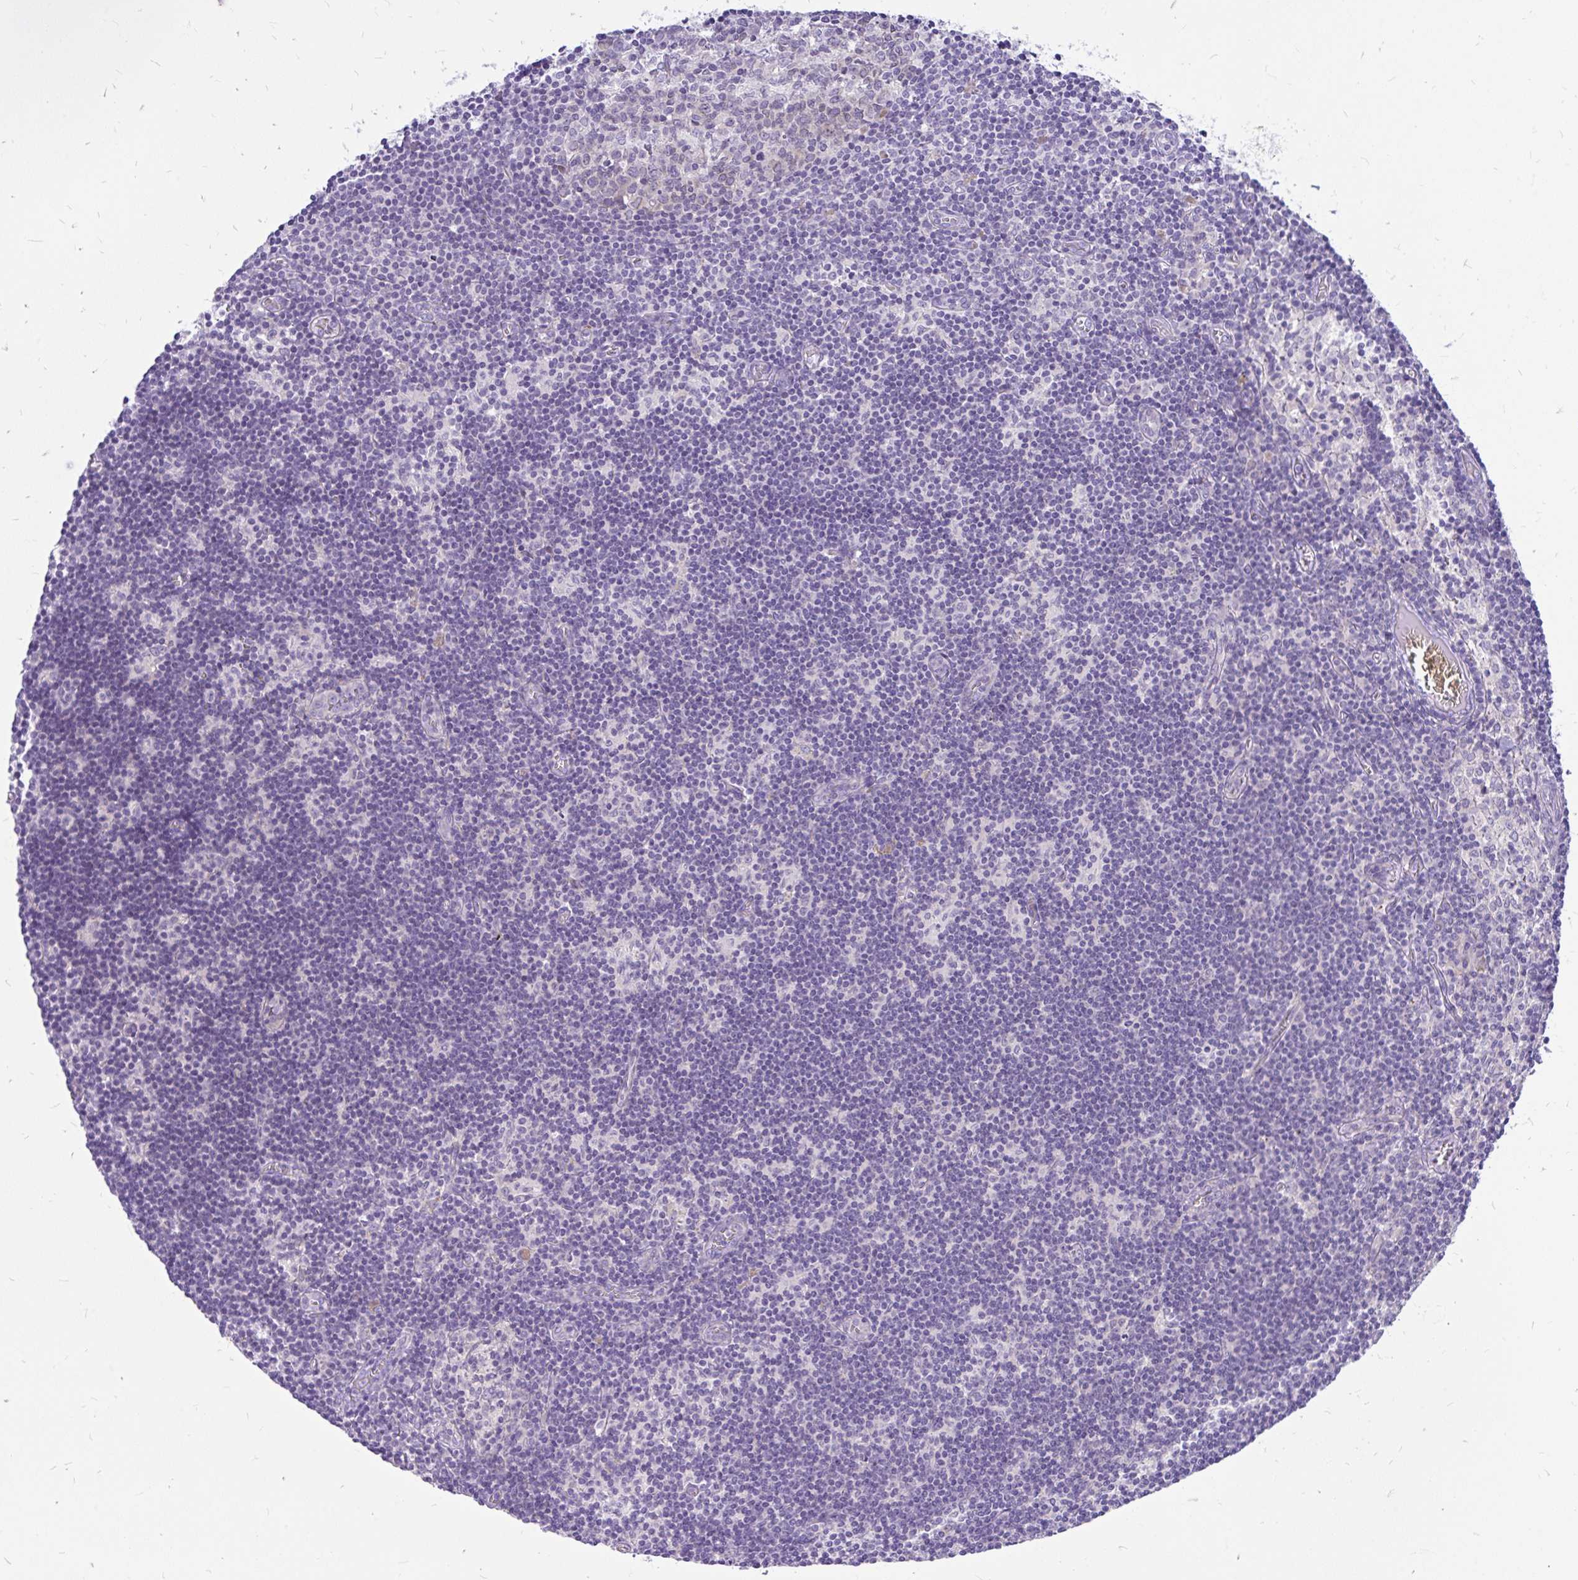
{"staining": {"intensity": "weak", "quantity": "<25%", "location": "cytoplasmic/membranous"}, "tissue": "lymph node", "cell_type": "Germinal center cells", "image_type": "normal", "snomed": [{"axis": "morphology", "description": "Normal tissue, NOS"}, {"axis": "topography", "description": "Lymph node"}], "caption": "IHC of normal lymph node displays no positivity in germinal center cells.", "gene": "MAP1LC3A", "patient": {"sex": "female", "age": 31}}